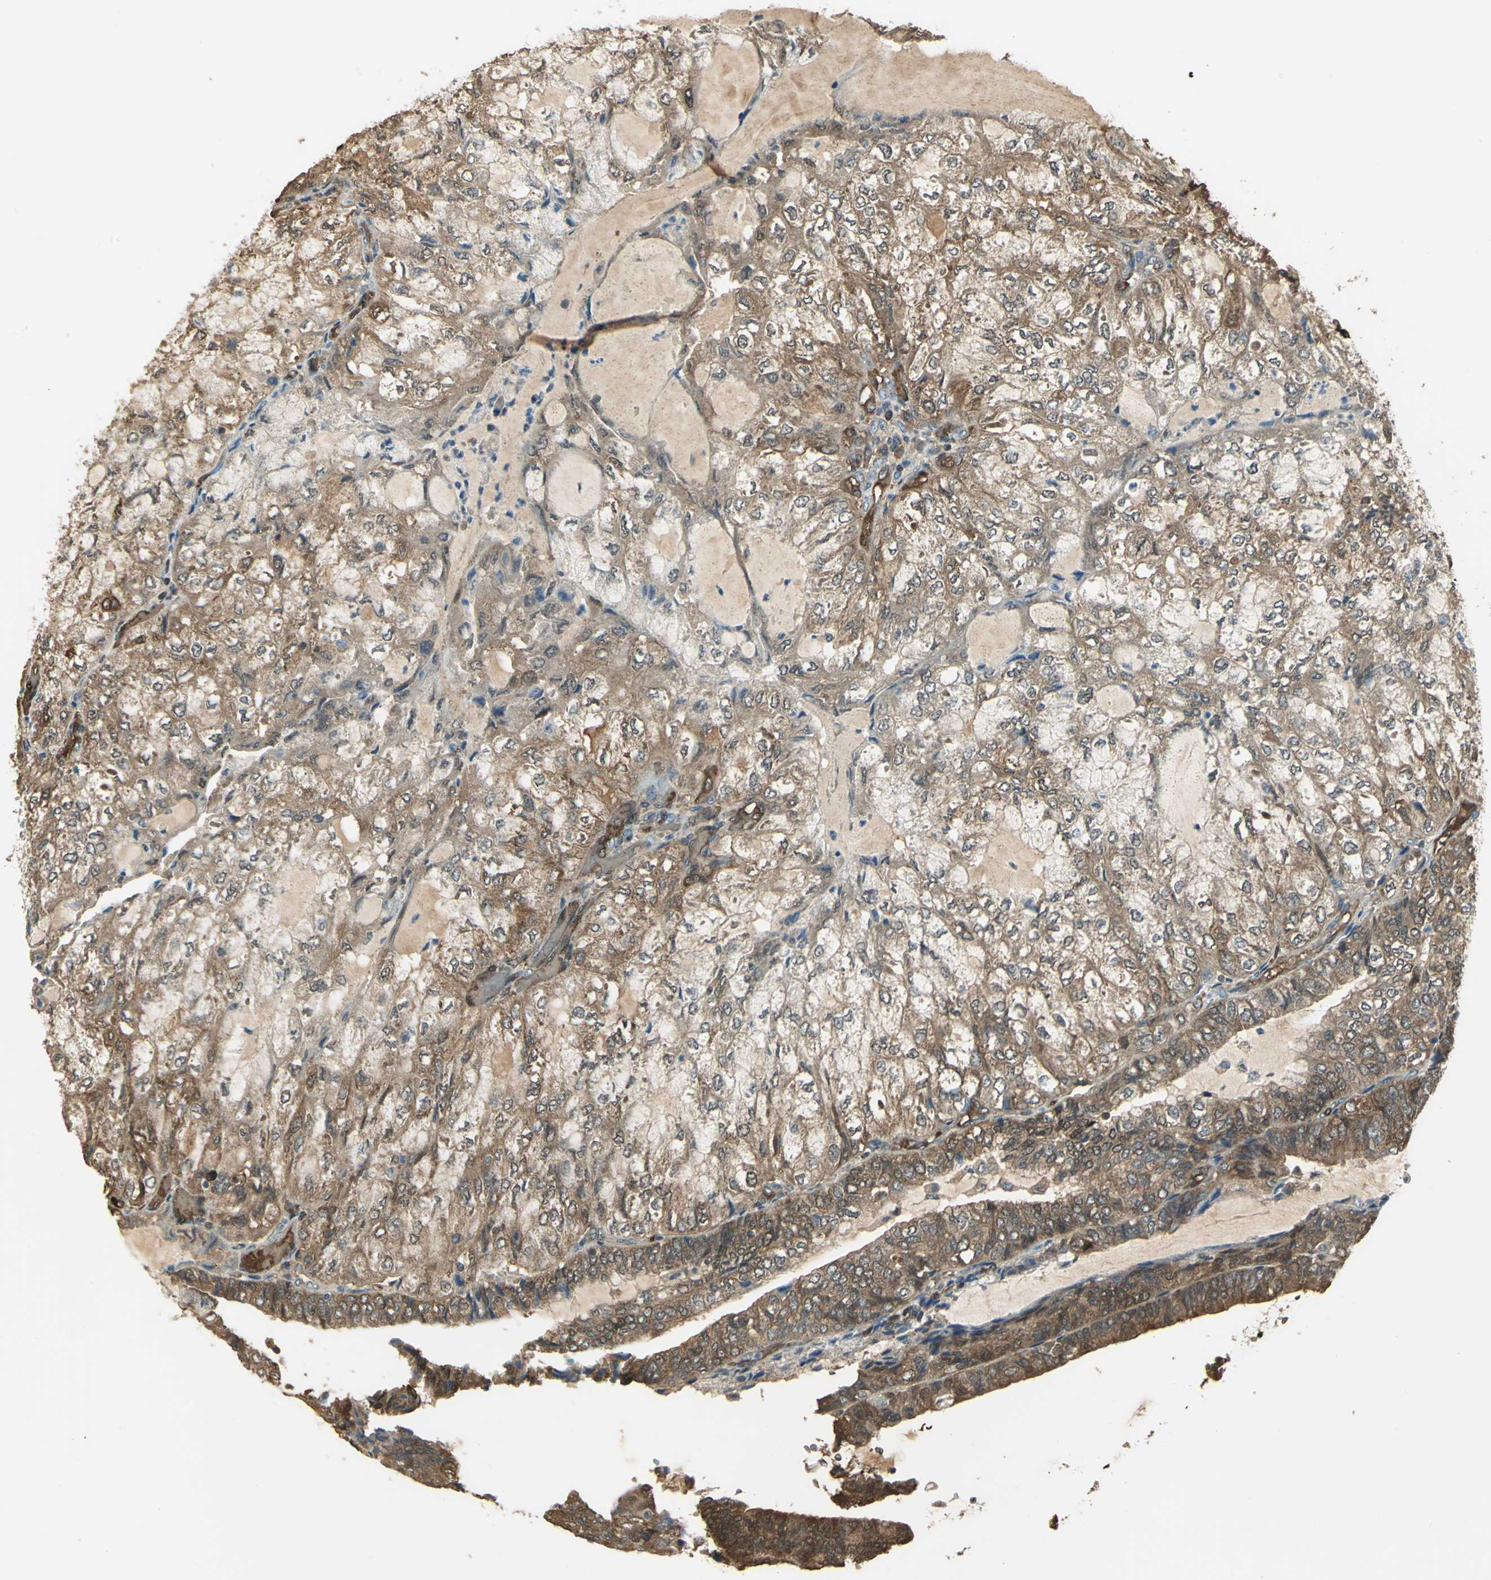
{"staining": {"intensity": "strong", "quantity": ">75%", "location": "cytoplasmic/membranous"}, "tissue": "endometrial cancer", "cell_type": "Tumor cells", "image_type": "cancer", "snomed": [{"axis": "morphology", "description": "Adenocarcinoma, NOS"}, {"axis": "topography", "description": "Endometrium"}], "caption": "Human endometrial cancer stained for a protein (brown) demonstrates strong cytoplasmic/membranous positive staining in approximately >75% of tumor cells.", "gene": "DDAH1", "patient": {"sex": "female", "age": 81}}